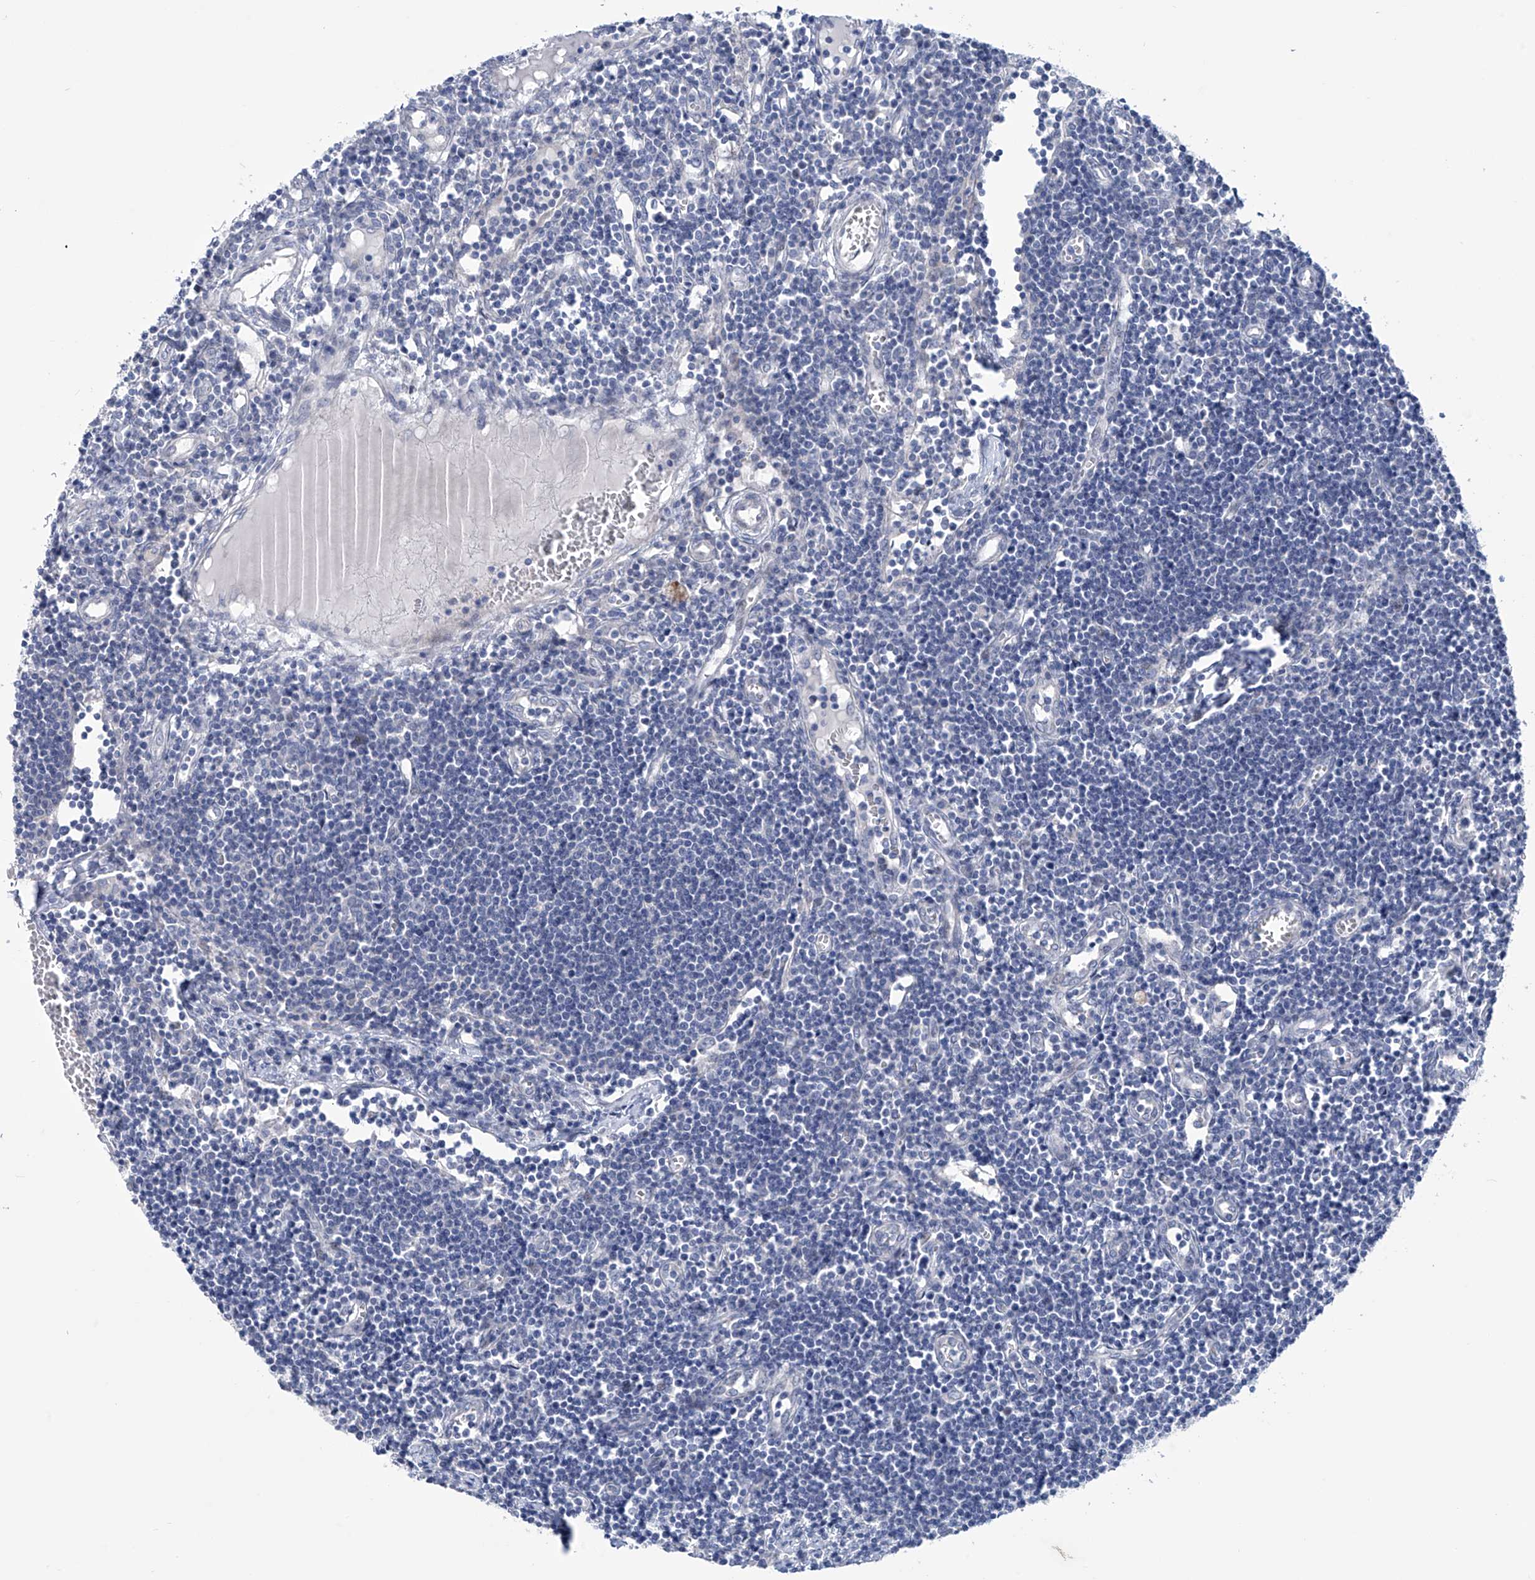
{"staining": {"intensity": "negative", "quantity": "none", "location": "none"}, "tissue": "lymph node", "cell_type": "Germinal center cells", "image_type": "normal", "snomed": [{"axis": "morphology", "description": "Normal tissue, NOS"}, {"axis": "morphology", "description": "Malignant melanoma, Metastatic site"}, {"axis": "topography", "description": "Lymph node"}], "caption": "DAB immunohistochemical staining of normal human lymph node shows no significant staining in germinal center cells. The staining was performed using DAB to visualize the protein expression in brown, while the nuclei were stained in blue with hematoxylin (Magnification: 20x).", "gene": "TRIM60", "patient": {"sex": "male", "age": 41}}